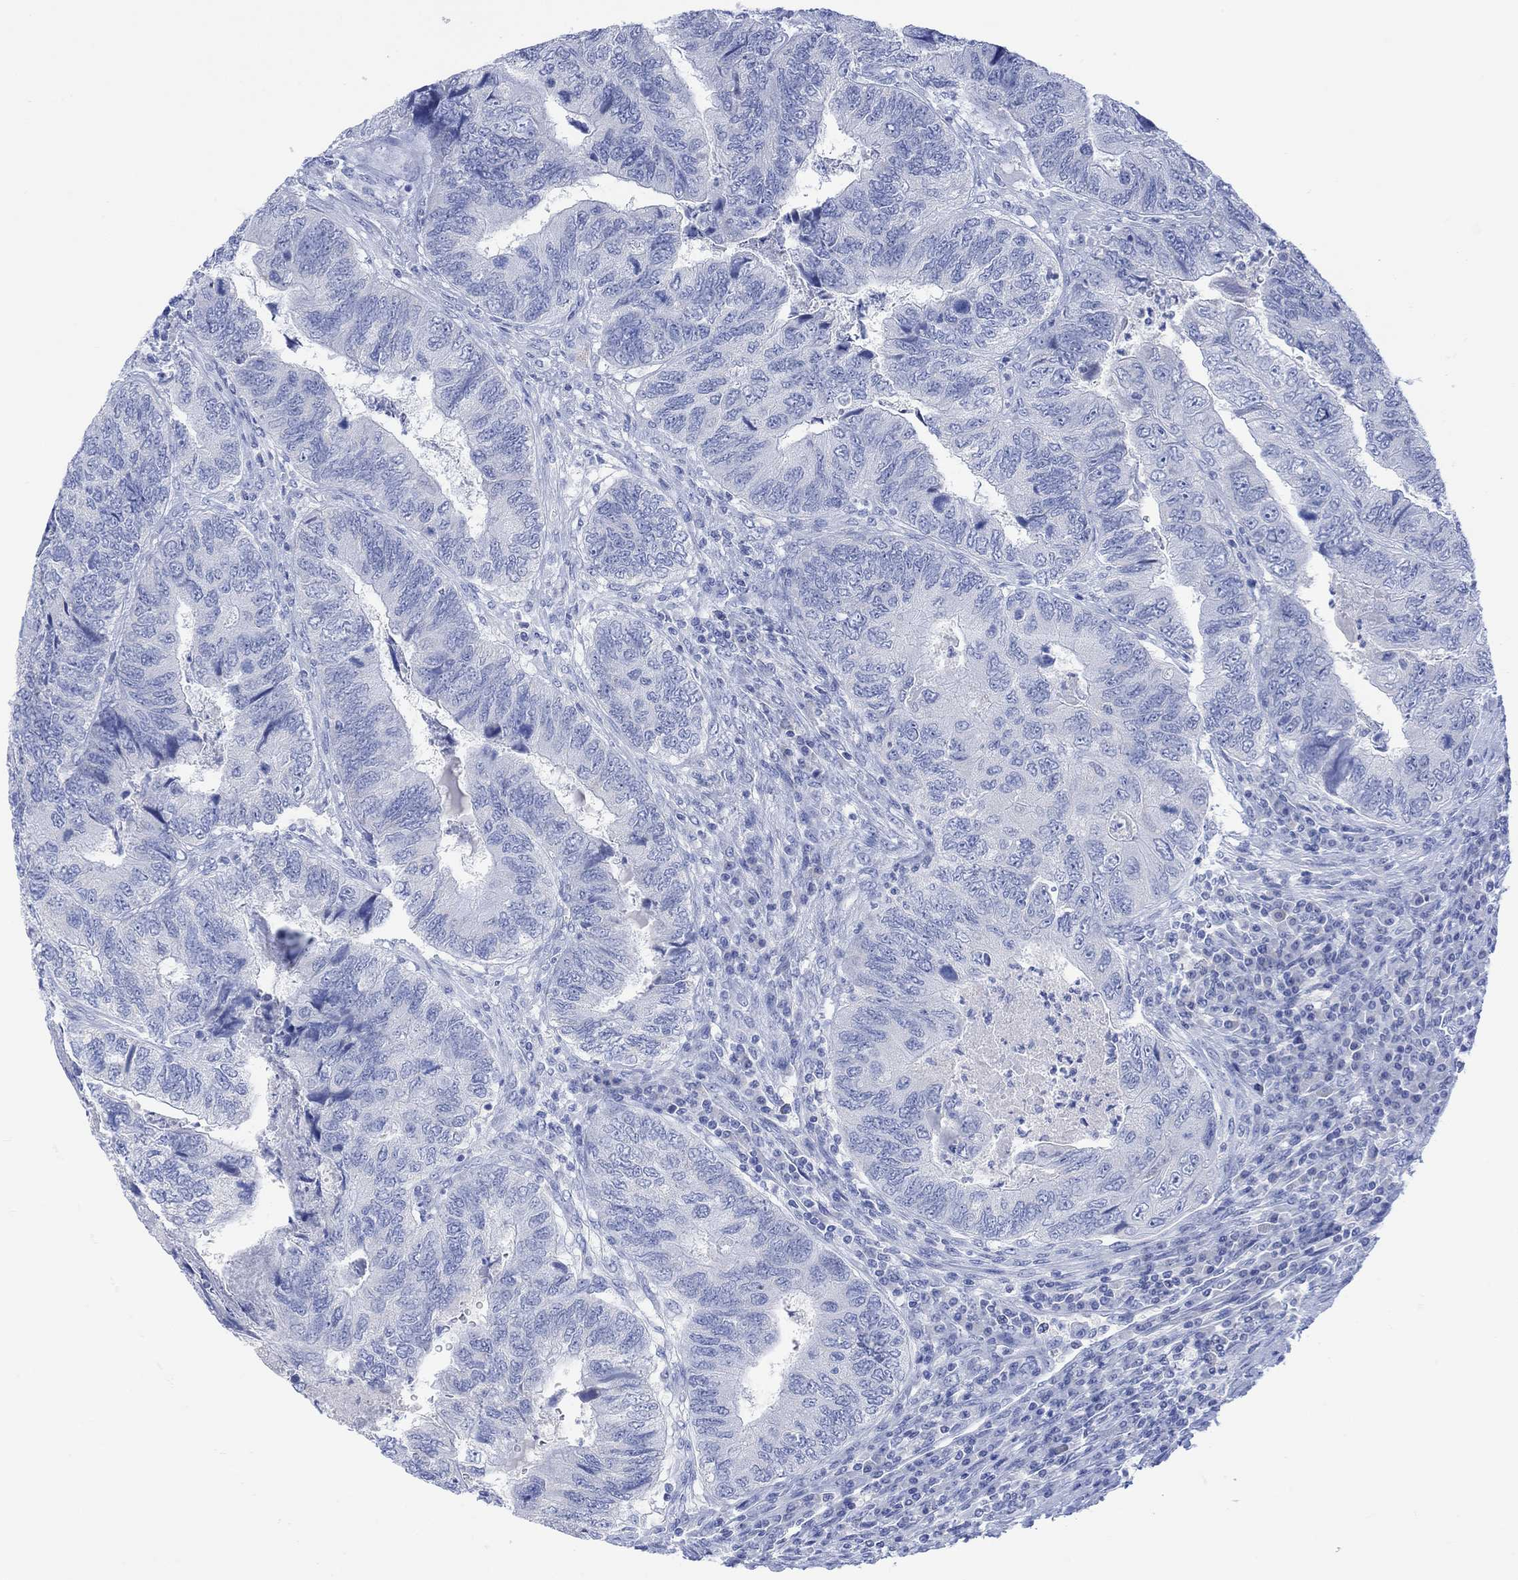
{"staining": {"intensity": "negative", "quantity": "none", "location": "none"}, "tissue": "colorectal cancer", "cell_type": "Tumor cells", "image_type": "cancer", "snomed": [{"axis": "morphology", "description": "Adenocarcinoma, NOS"}, {"axis": "topography", "description": "Colon"}], "caption": "A high-resolution micrograph shows immunohistochemistry staining of colorectal adenocarcinoma, which demonstrates no significant positivity in tumor cells.", "gene": "CALCA", "patient": {"sex": "female", "age": 67}}